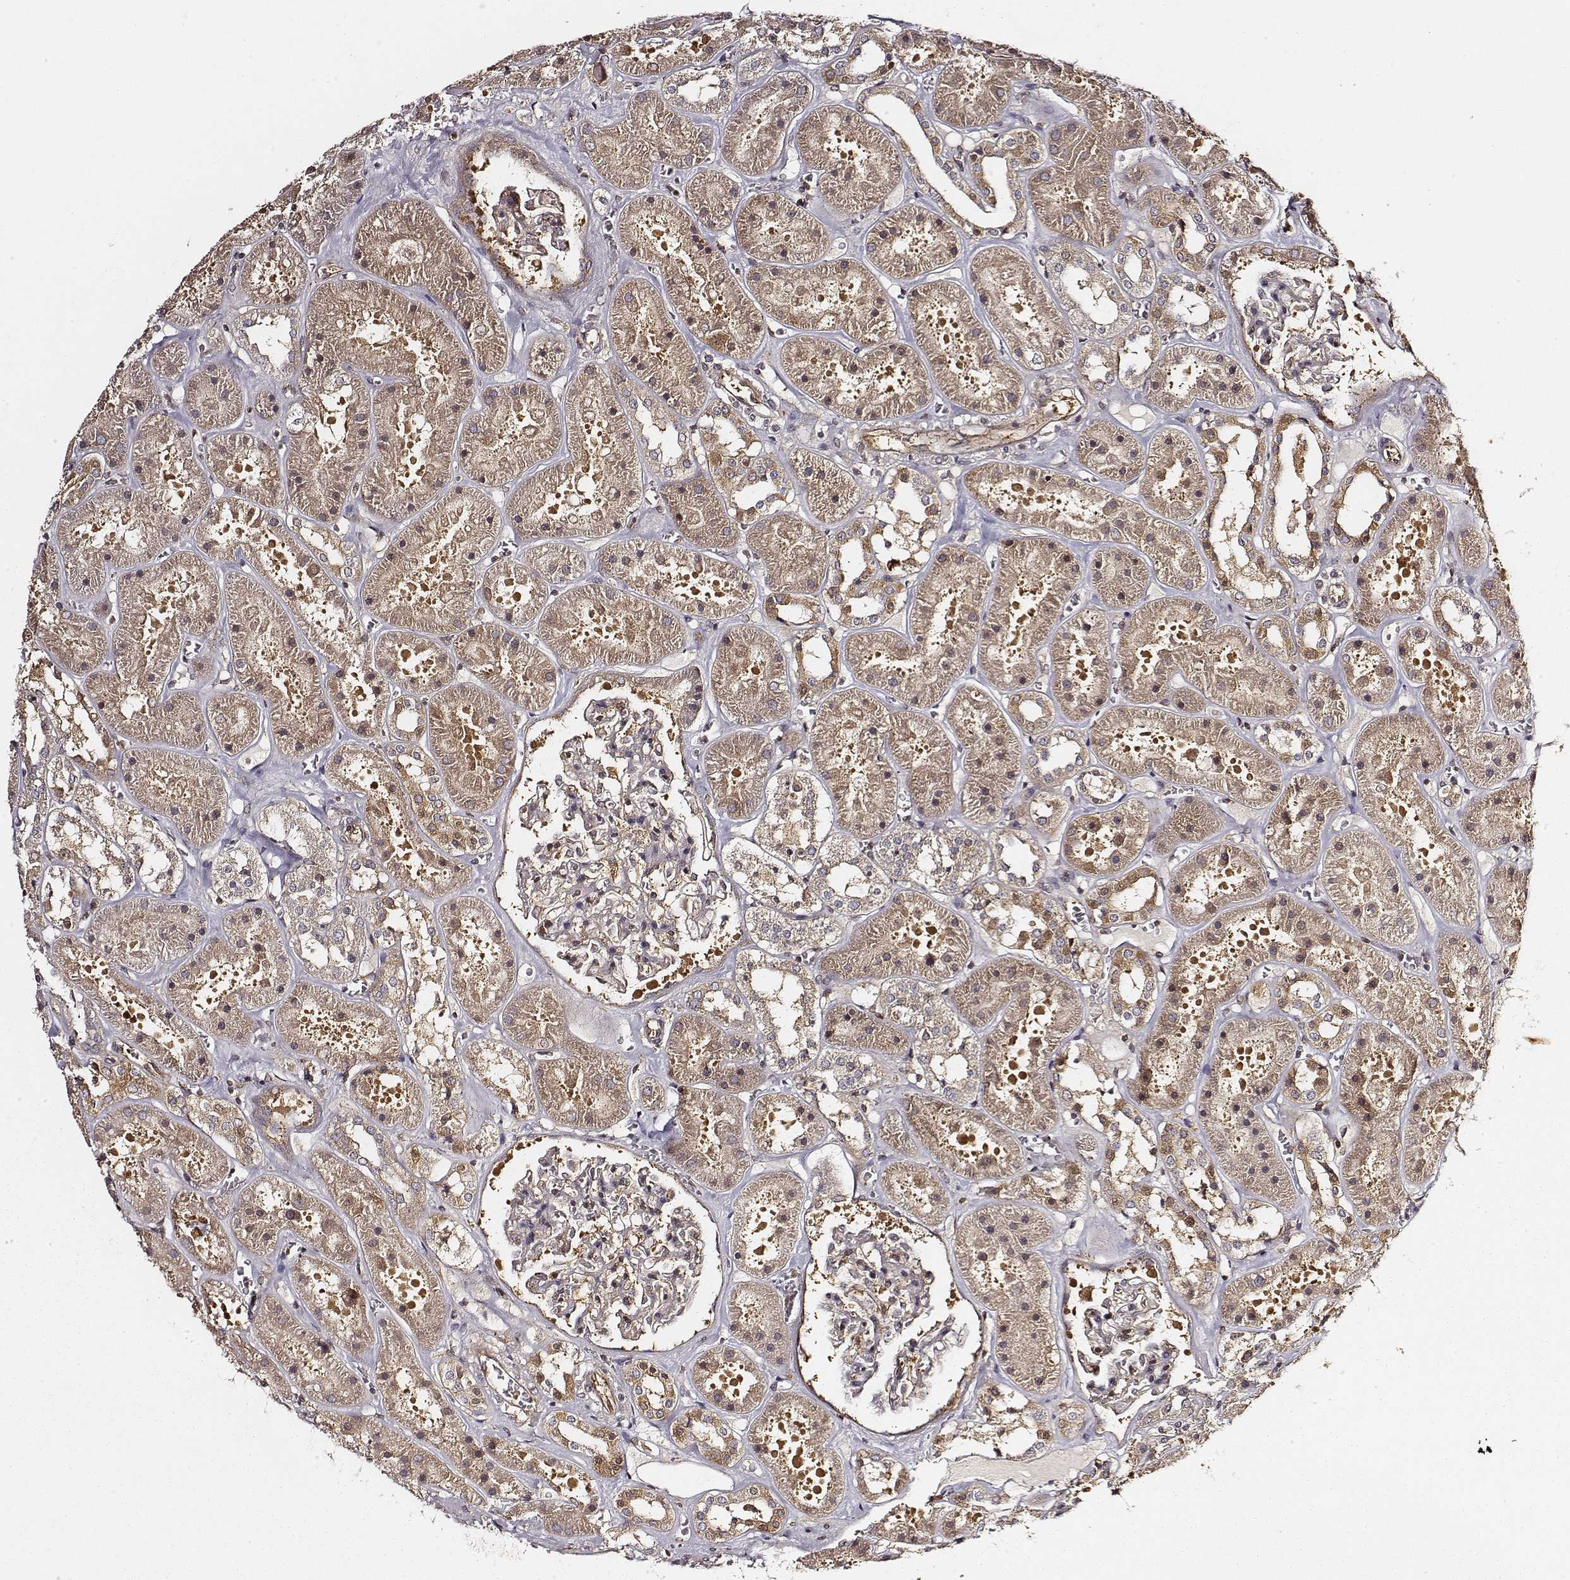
{"staining": {"intensity": "strong", "quantity": "<25%", "location": "cytoplasmic/membranous"}, "tissue": "kidney", "cell_type": "Cells in glomeruli", "image_type": "normal", "snomed": [{"axis": "morphology", "description": "Normal tissue, NOS"}, {"axis": "topography", "description": "Kidney"}], "caption": "Brown immunohistochemical staining in normal human kidney displays strong cytoplasmic/membranous expression in approximately <25% of cells in glomeruli.", "gene": "CARS1", "patient": {"sex": "female", "age": 41}}